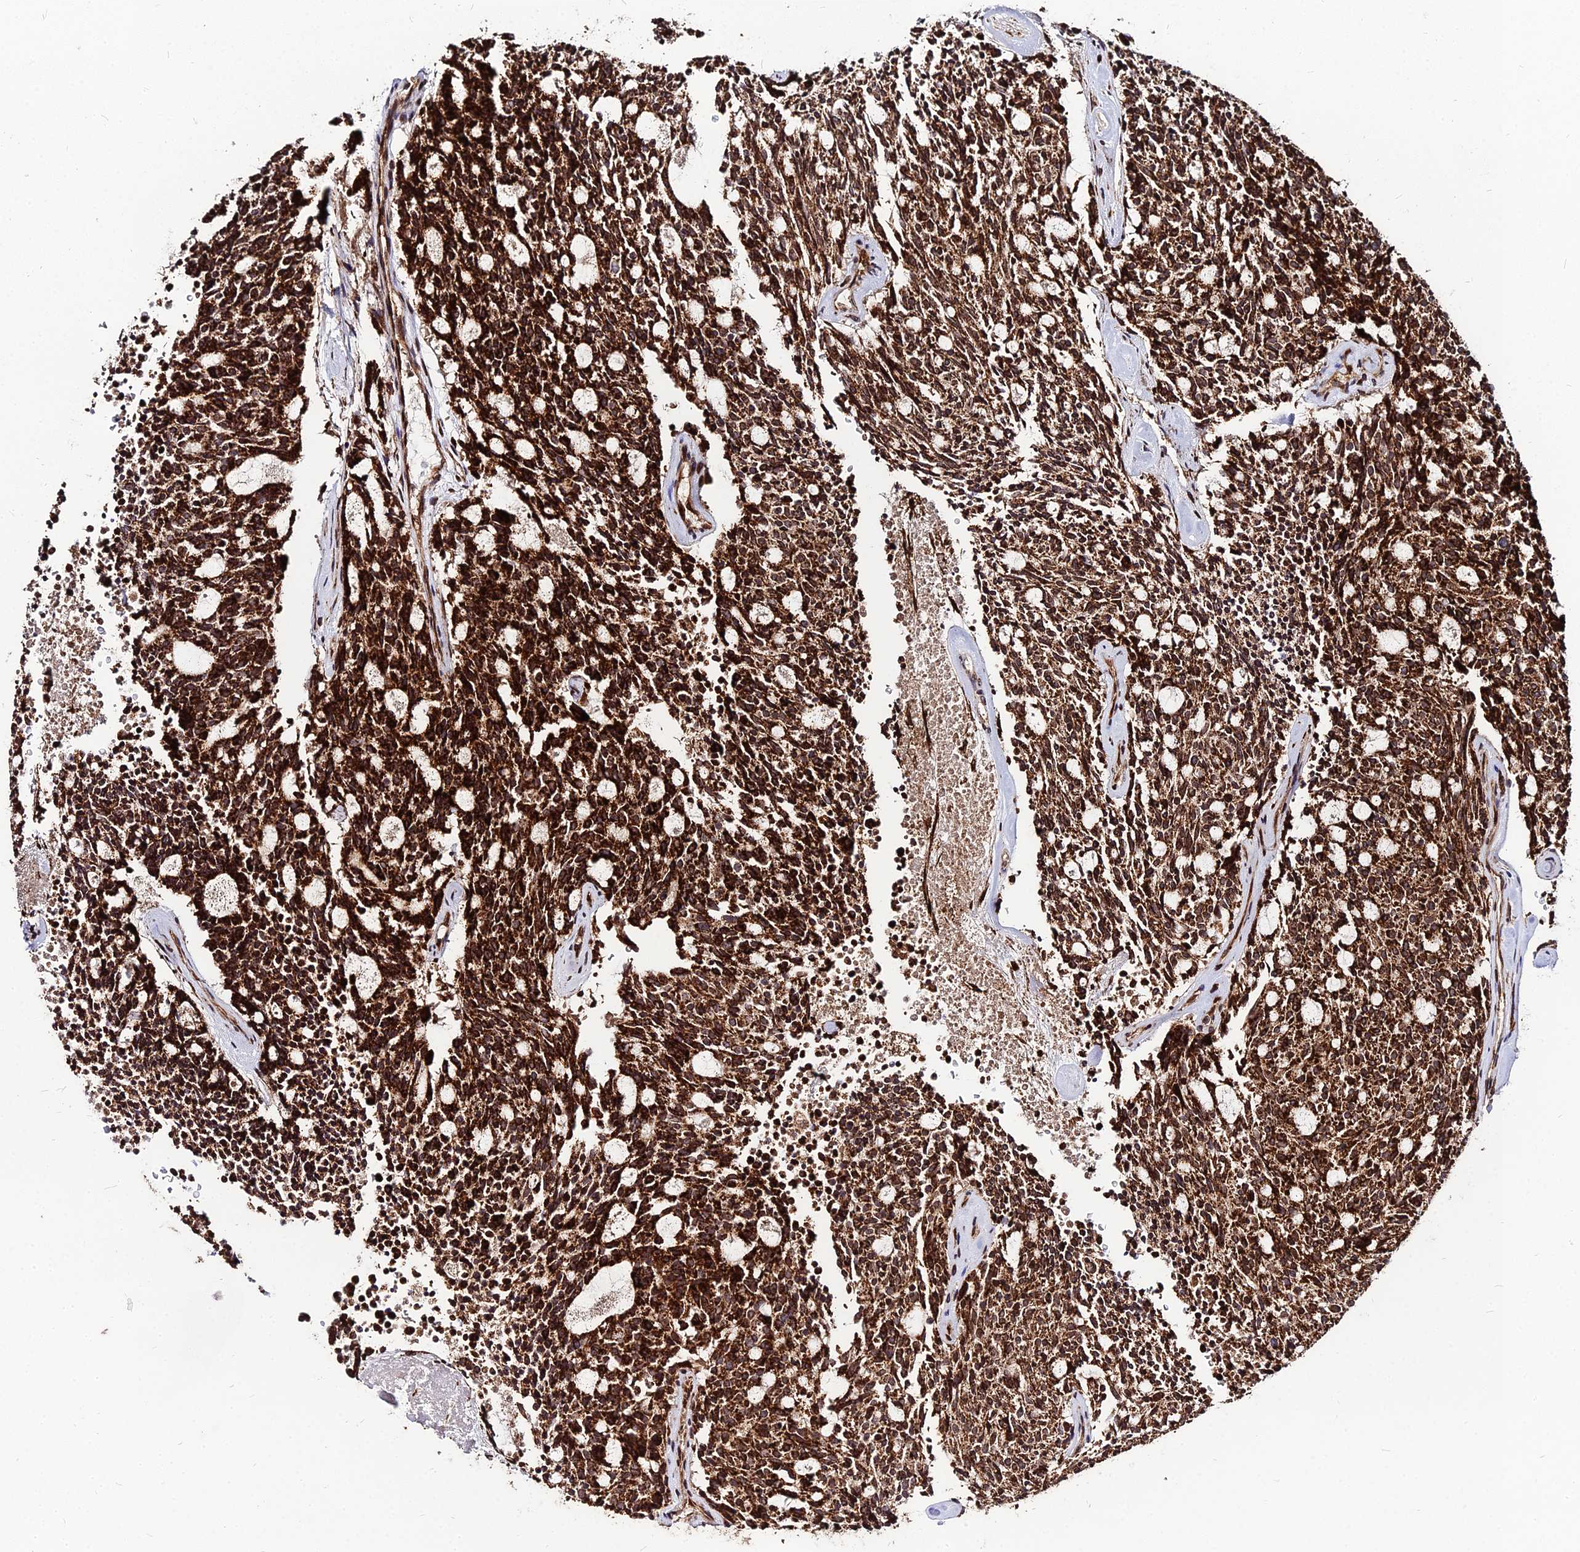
{"staining": {"intensity": "strong", "quantity": ">75%", "location": "cytoplasmic/membranous"}, "tissue": "carcinoid", "cell_type": "Tumor cells", "image_type": "cancer", "snomed": [{"axis": "morphology", "description": "Carcinoid, malignant, NOS"}, {"axis": "topography", "description": "Pancreas"}], "caption": "Carcinoid stained with a protein marker exhibits strong staining in tumor cells.", "gene": "PDE4D", "patient": {"sex": "female", "age": 54}}